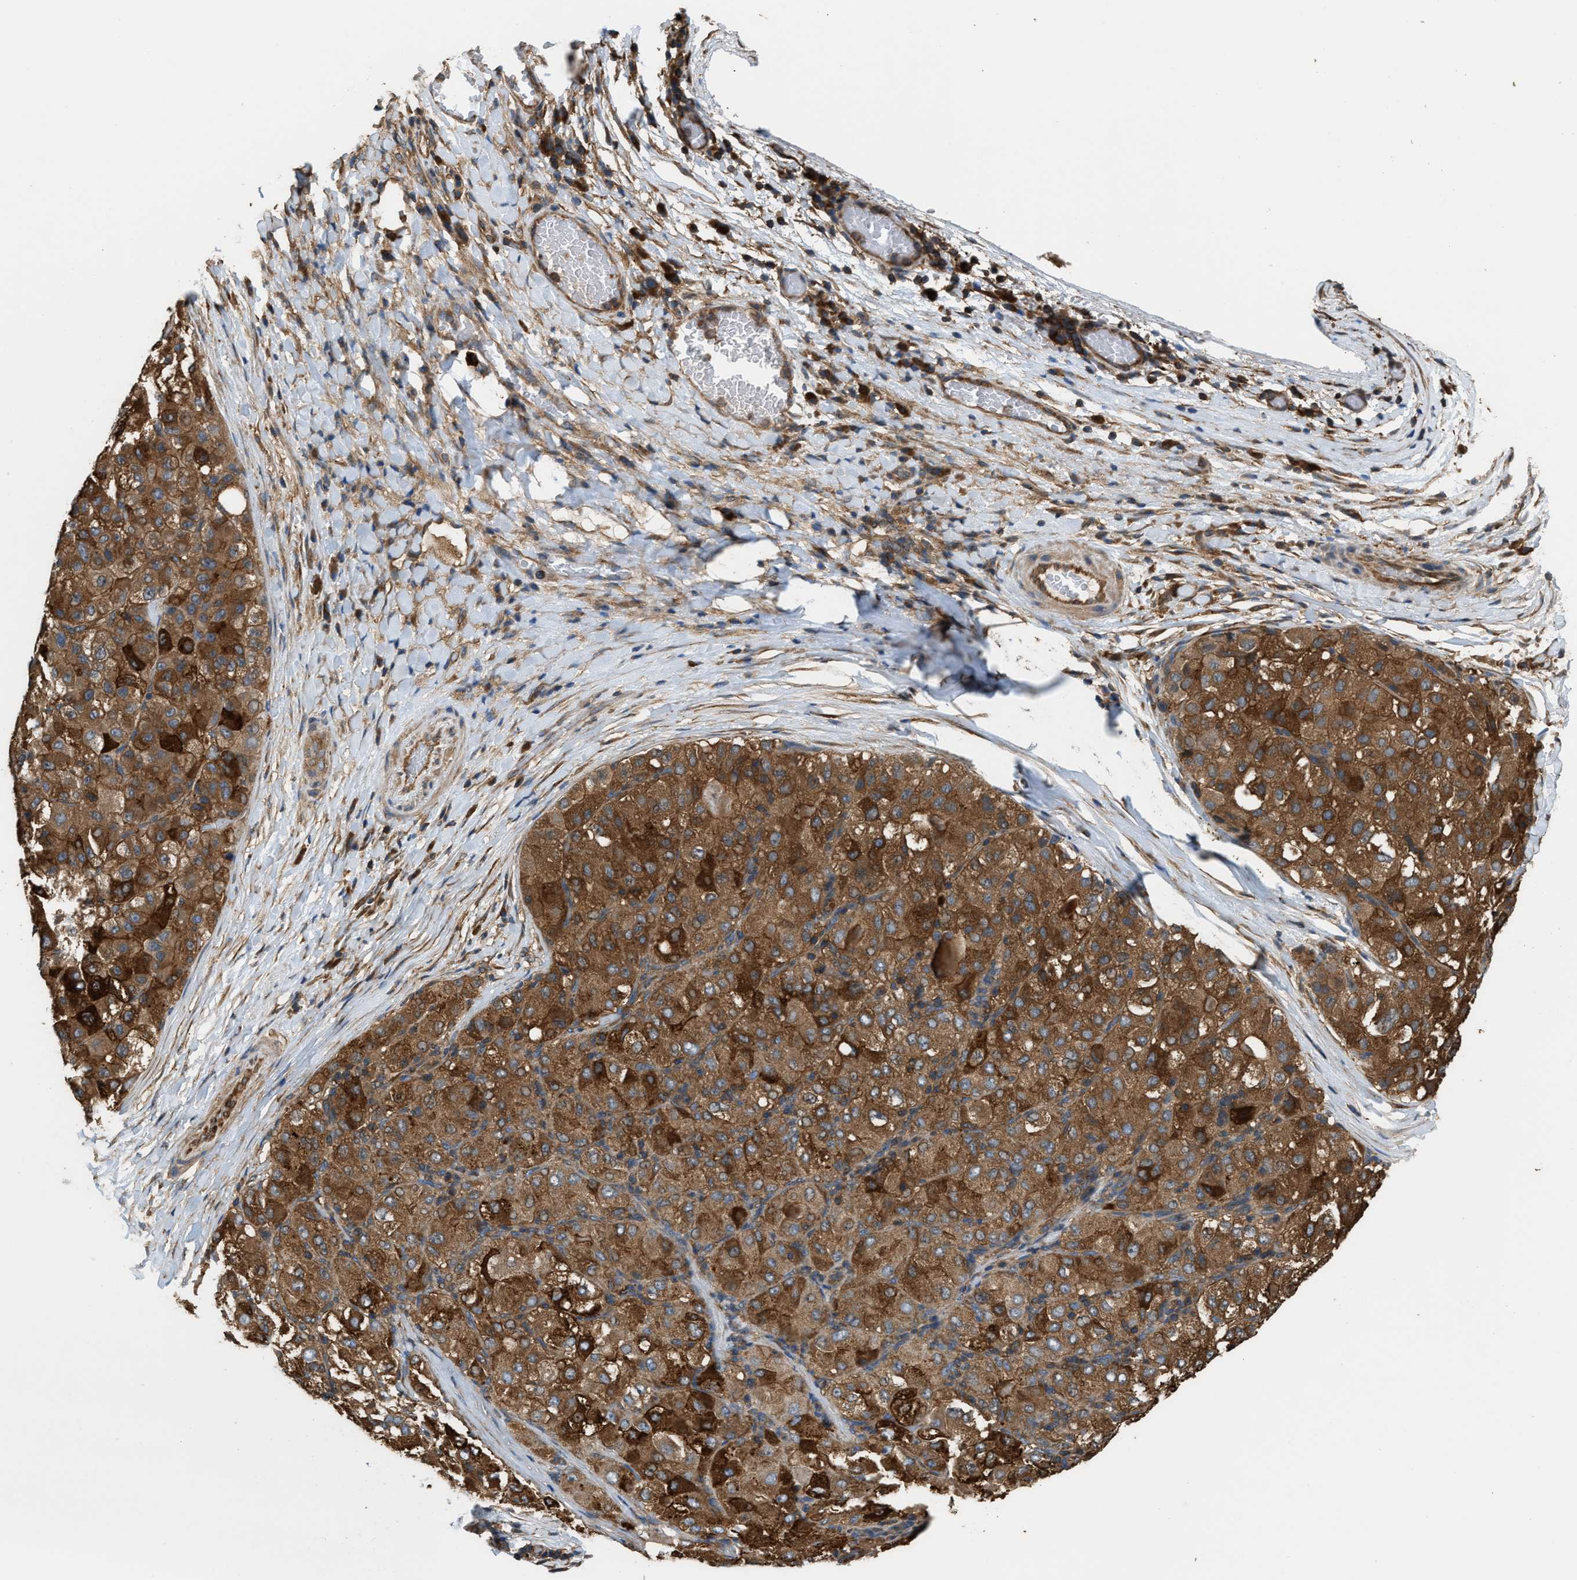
{"staining": {"intensity": "strong", "quantity": ">75%", "location": "cytoplasmic/membranous"}, "tissue": "liver cancer", "cell_type": "Tumor cells", "image_type": "cancer", "snomed": [{"axis": "morphology", "description": "Carcinoma, Hepatocellular, NOS"}, {"axis": "topography", "description": "Liver"}], "caption": "Strong cytoplasmic/membranous staining for a protein is identified in approximately >75% of tumor cells of liver cancer using immunohistochemistry (IHC).", "gene": "ATIC", "patient": {"sex": "male", "age": 80}}